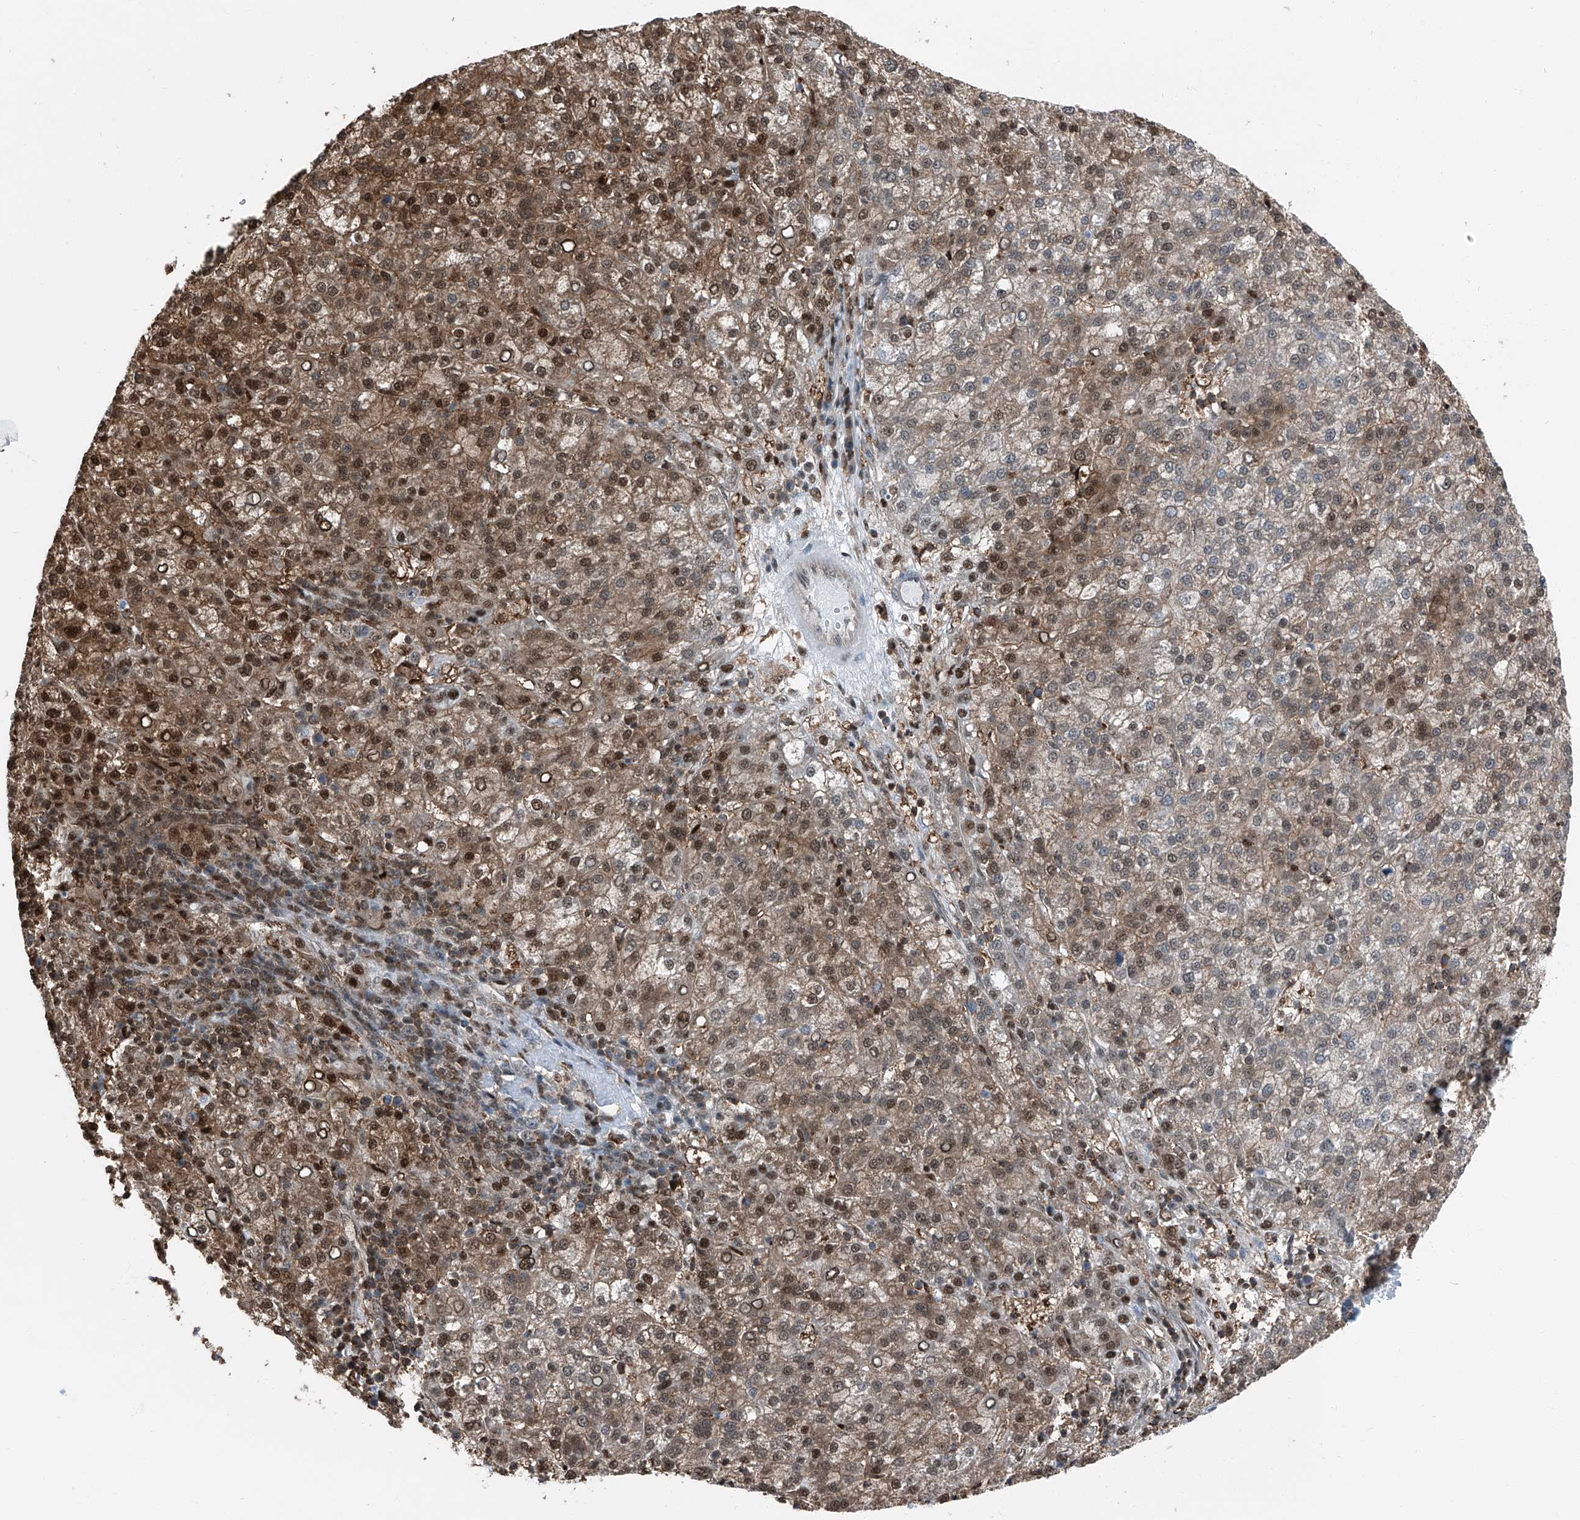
{"staining": {"intensity": "moderate", "quantity": ">75%", "location": "cytoplasmic/membranous,nuclear"}, "tissue": "liver cancer", "cell_type": "Tumor cells", "image_type": "cancer", "snomed": [{"axis": "morphology", "description": "Carcinoma, Hepatocellular, NOS"}, {"axis": "topography", "description": "Liver"}], "caption": "A brown stain highlights moderate cytoplasmic/membranous and nuclear expression of a protein in liver hepatocellular carcinoma tumor cells. (Stains: DAB (3,3'-diaminobenzidine) in brown, nuclei in blue, Microscopy: brightfield microscopy at high magnification).", "gene": "PSMB10", "patient": {"sex": "female", "age": 58}}